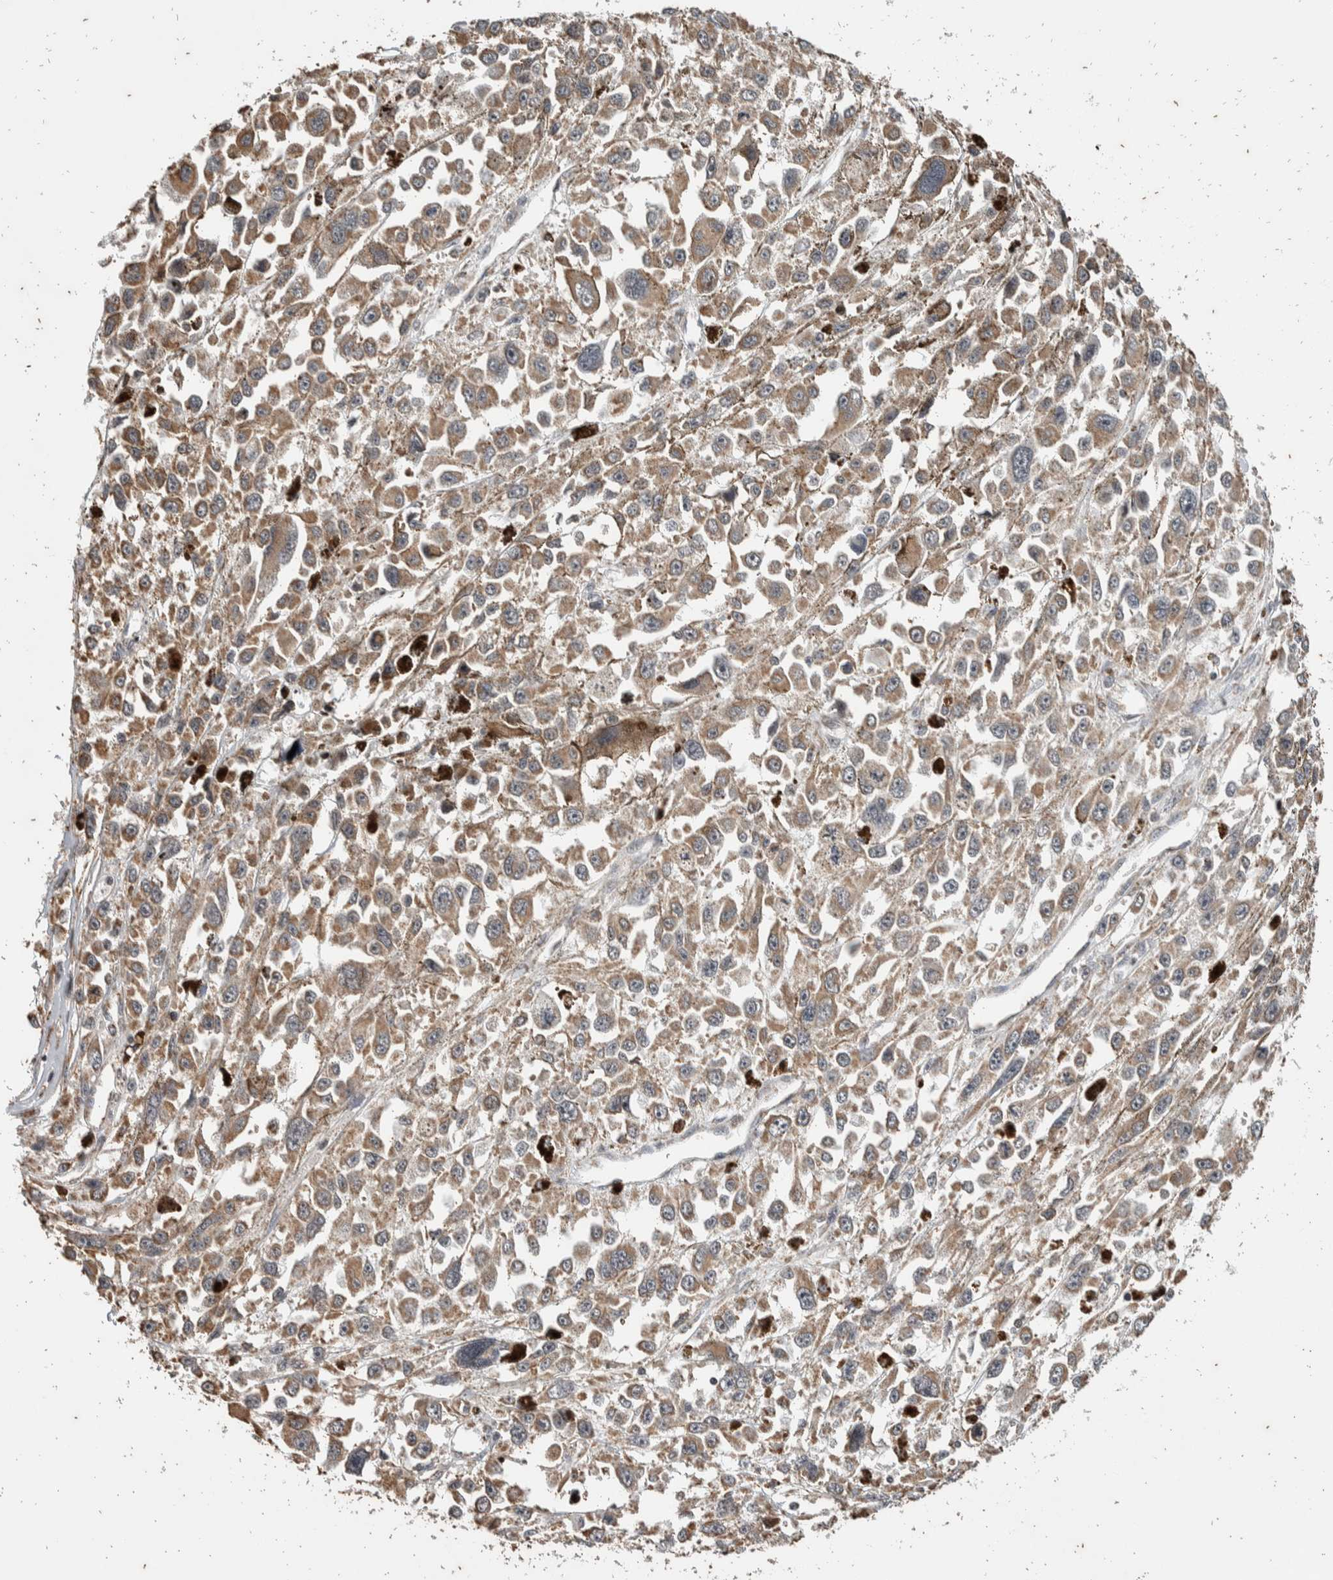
{"staining": {"intensity": "weak", "quantity": ">75%", "location": "cytoplasmic/membranous"}, "tissue": "melanoma", "cell_type": "Tumor cells", "image_type": "cancer", "snomed": [{"axis": "morphology", "description": "Malignant melanoma, Metastatic site"}, {"axis": "topography", "description": "Lymph node"}], "caption": "Immunohistochemistry (IHC) histopathology image of melanoma stained for a protein (brown), which reveals low levels of weak cytoplasmic/membranous positivity in approximately >75% of tumor cells.", "gene": "ATXN7L1", "patient": {"sex": "male", "age": 59}}